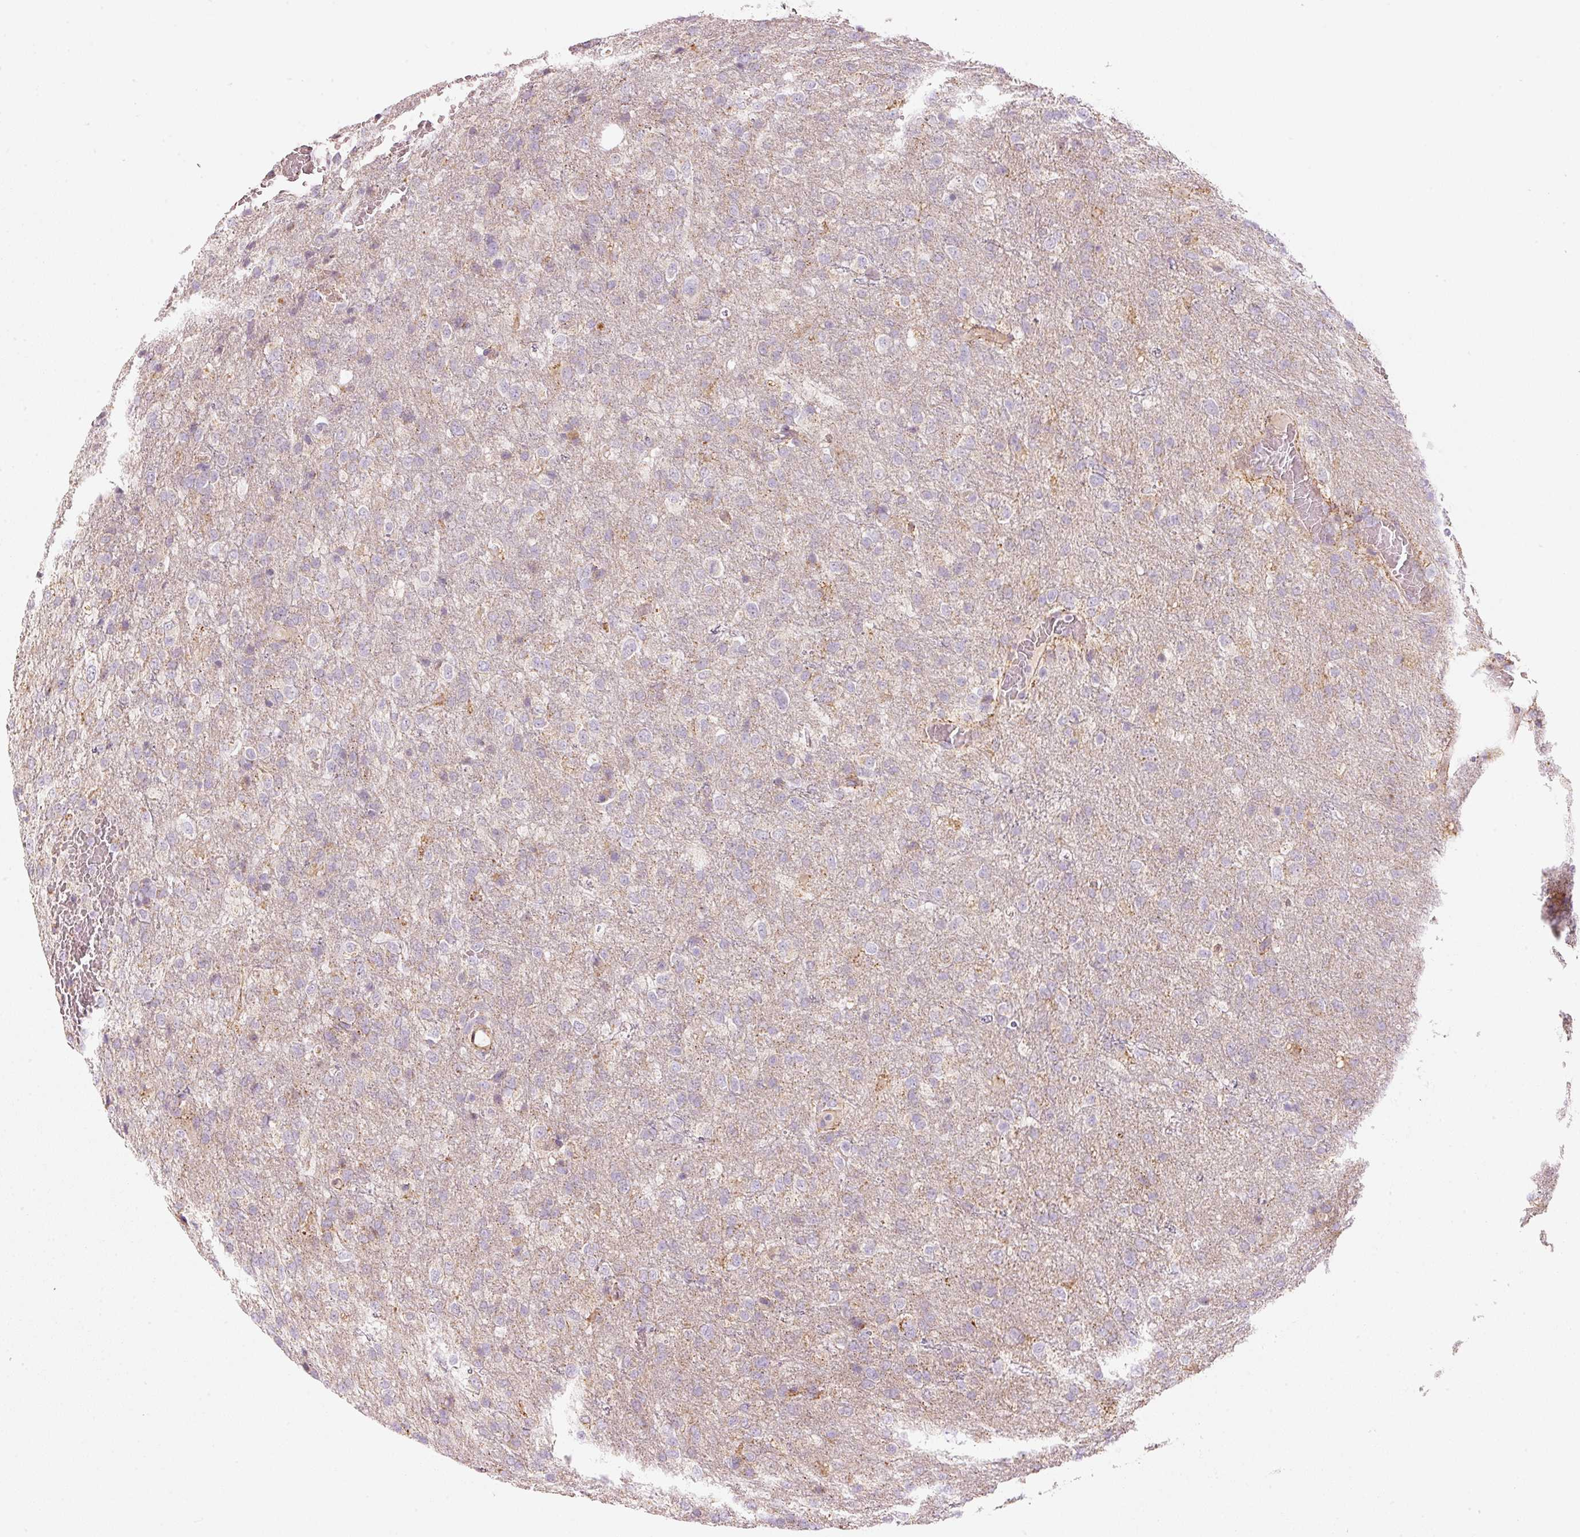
{"staining": {"intensity": "negative", "quantity": "none", "location": "none"}, "tissue": "glioma", "cell_type": "Tumor cells", "image_type": "cancer", "snomed": [{"axis": "morphology", "description": "Glioma, malignant, High grade"}, {"axis": "topography", "description": "Brain"}], "caption": "Immunohistochemical staining of high-grade glioma (malignant) exhibits no significant positivity in tumor cells.", "gene": "C17orf98", "patient": {"sex": "female", "age": 74}}